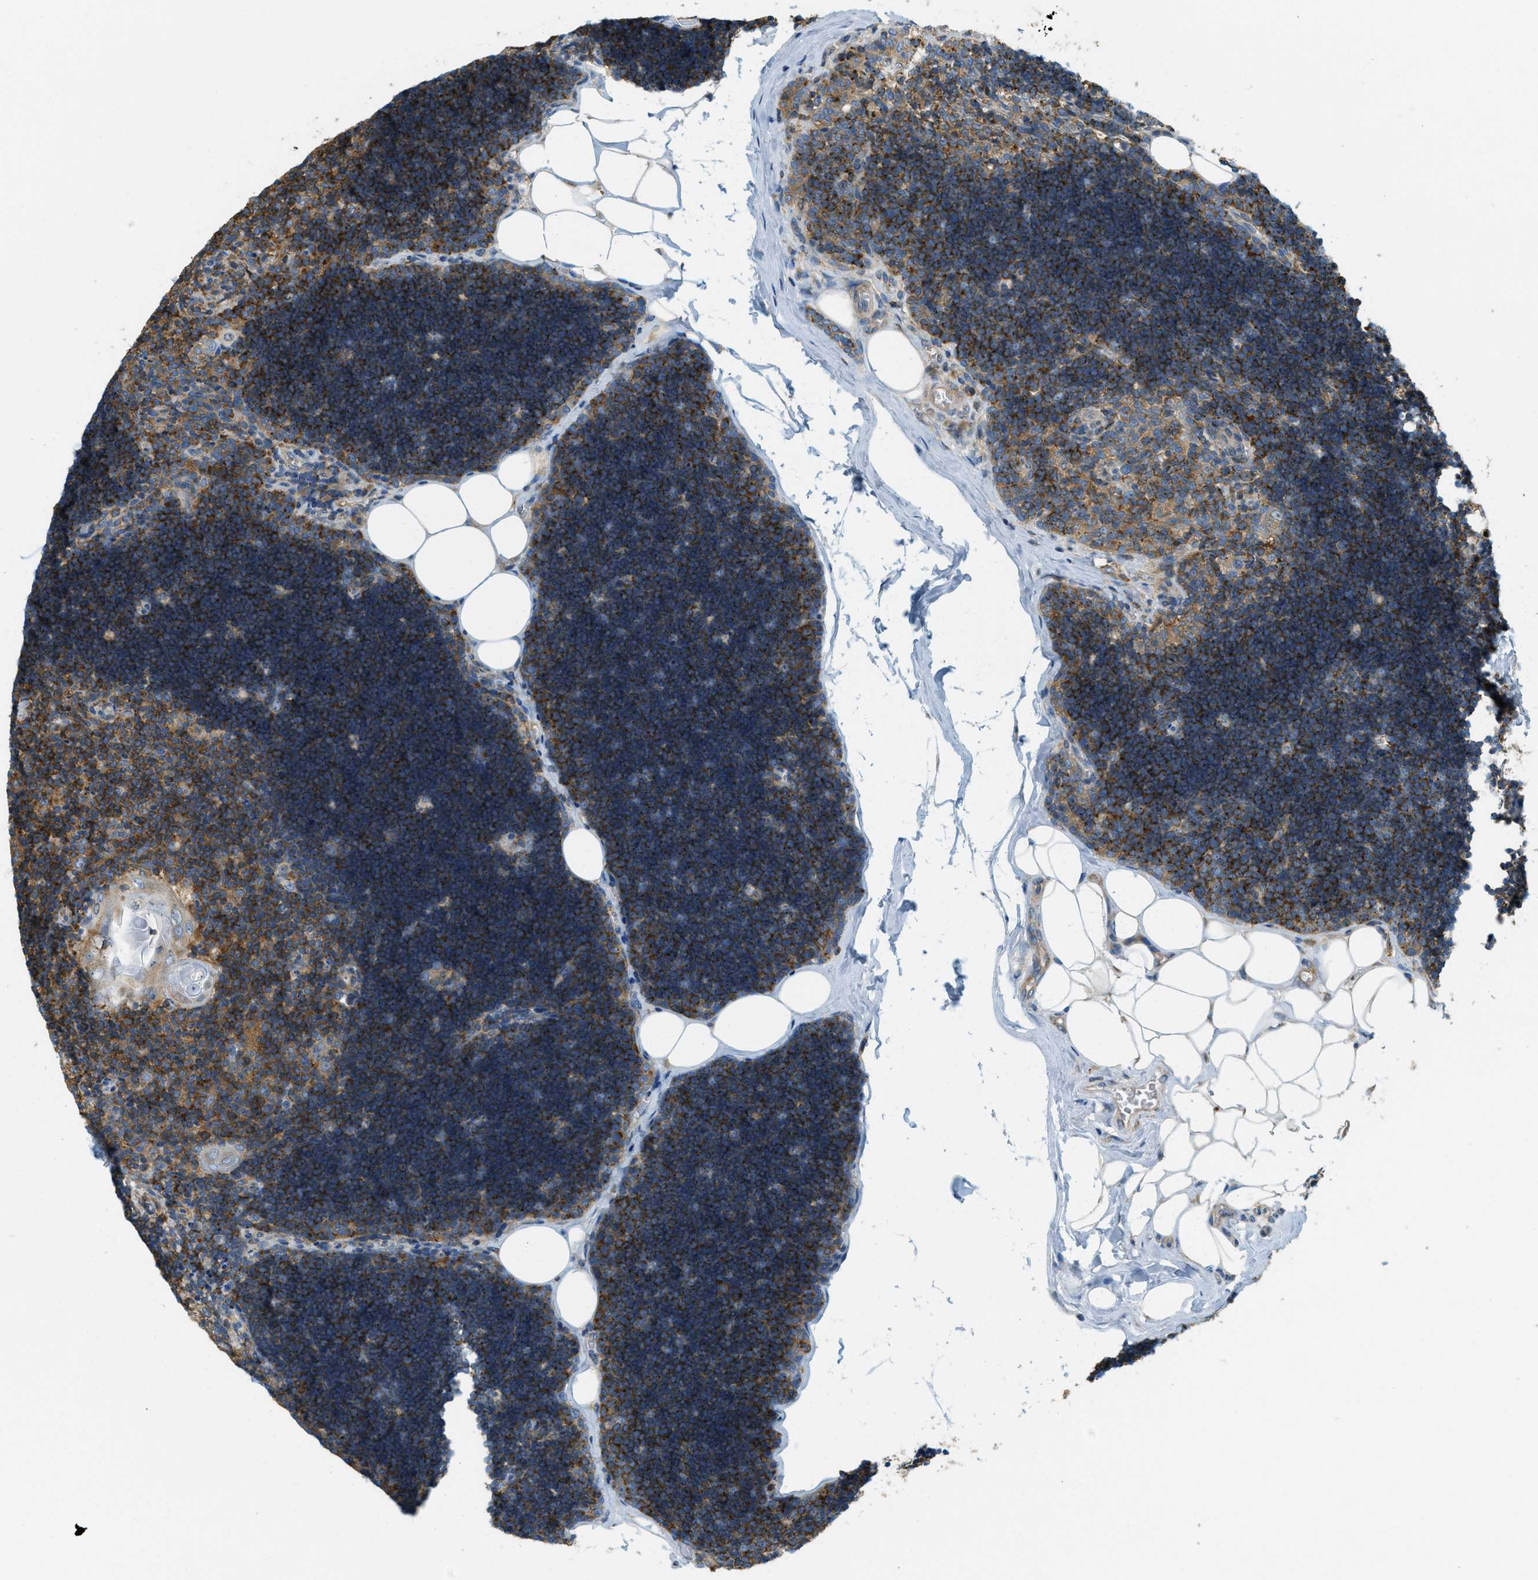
{"staining": {"intensity": "strong", "quantity": "25%-75%", "location": "cytoplasmic/membranous"}, "tissue": "lymph node", "cell_type": "Germinal center cells", "image_type": "normal", "snomed": [{"axis": "morphology", "description": "Normal tissue, NOS"}, {"axis": "topography", "description": "Lymph node"}], "caption": "High-power microscopy captured an immunohistochemistry (IHC) photomicrograph of unremarkable lymph node, revealing strong cytoplasmic/membranous staining in approximately 25%-75% of germinal center cells.", "gene": "ABCF1", "patient": {"sex": "male", "age": 33}}